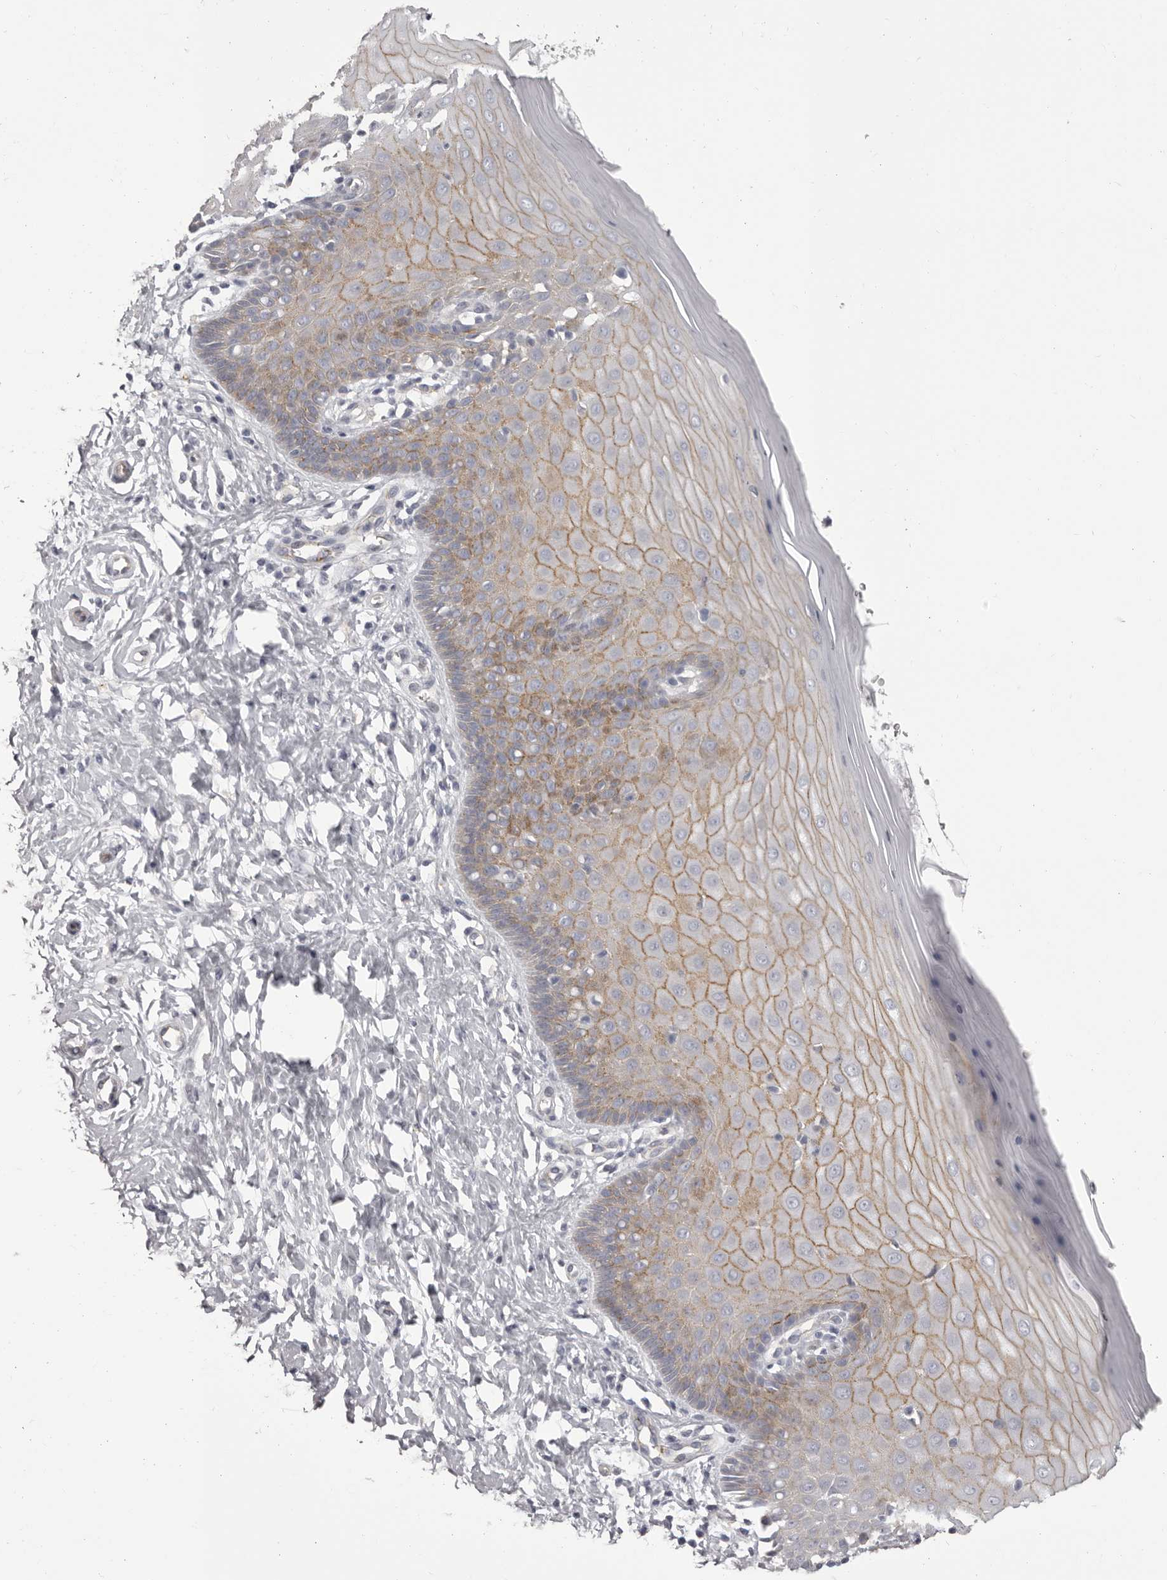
{"staining": {"intensity": "moderate", "quantity": "25%-75%", "location": "cytoplasmic/membranous"}, "tissue": "cervix", "cell_type": "Glandular cells", "image_type": "normal", "snomed": [{"axis": "morphology", "description": "Normal tissue, NOS"}, {"axis": "topography", "description": "Cervix"}], "caption": "Unremarkable cervix displays moderate cytoplasmic/membranous staining in approximately 25%-75% of glandular cells (IHC, brightfield microscopy, high magnification)..", "gene": "OTUD3", "patient": {"sex": "female", "age": 55}}